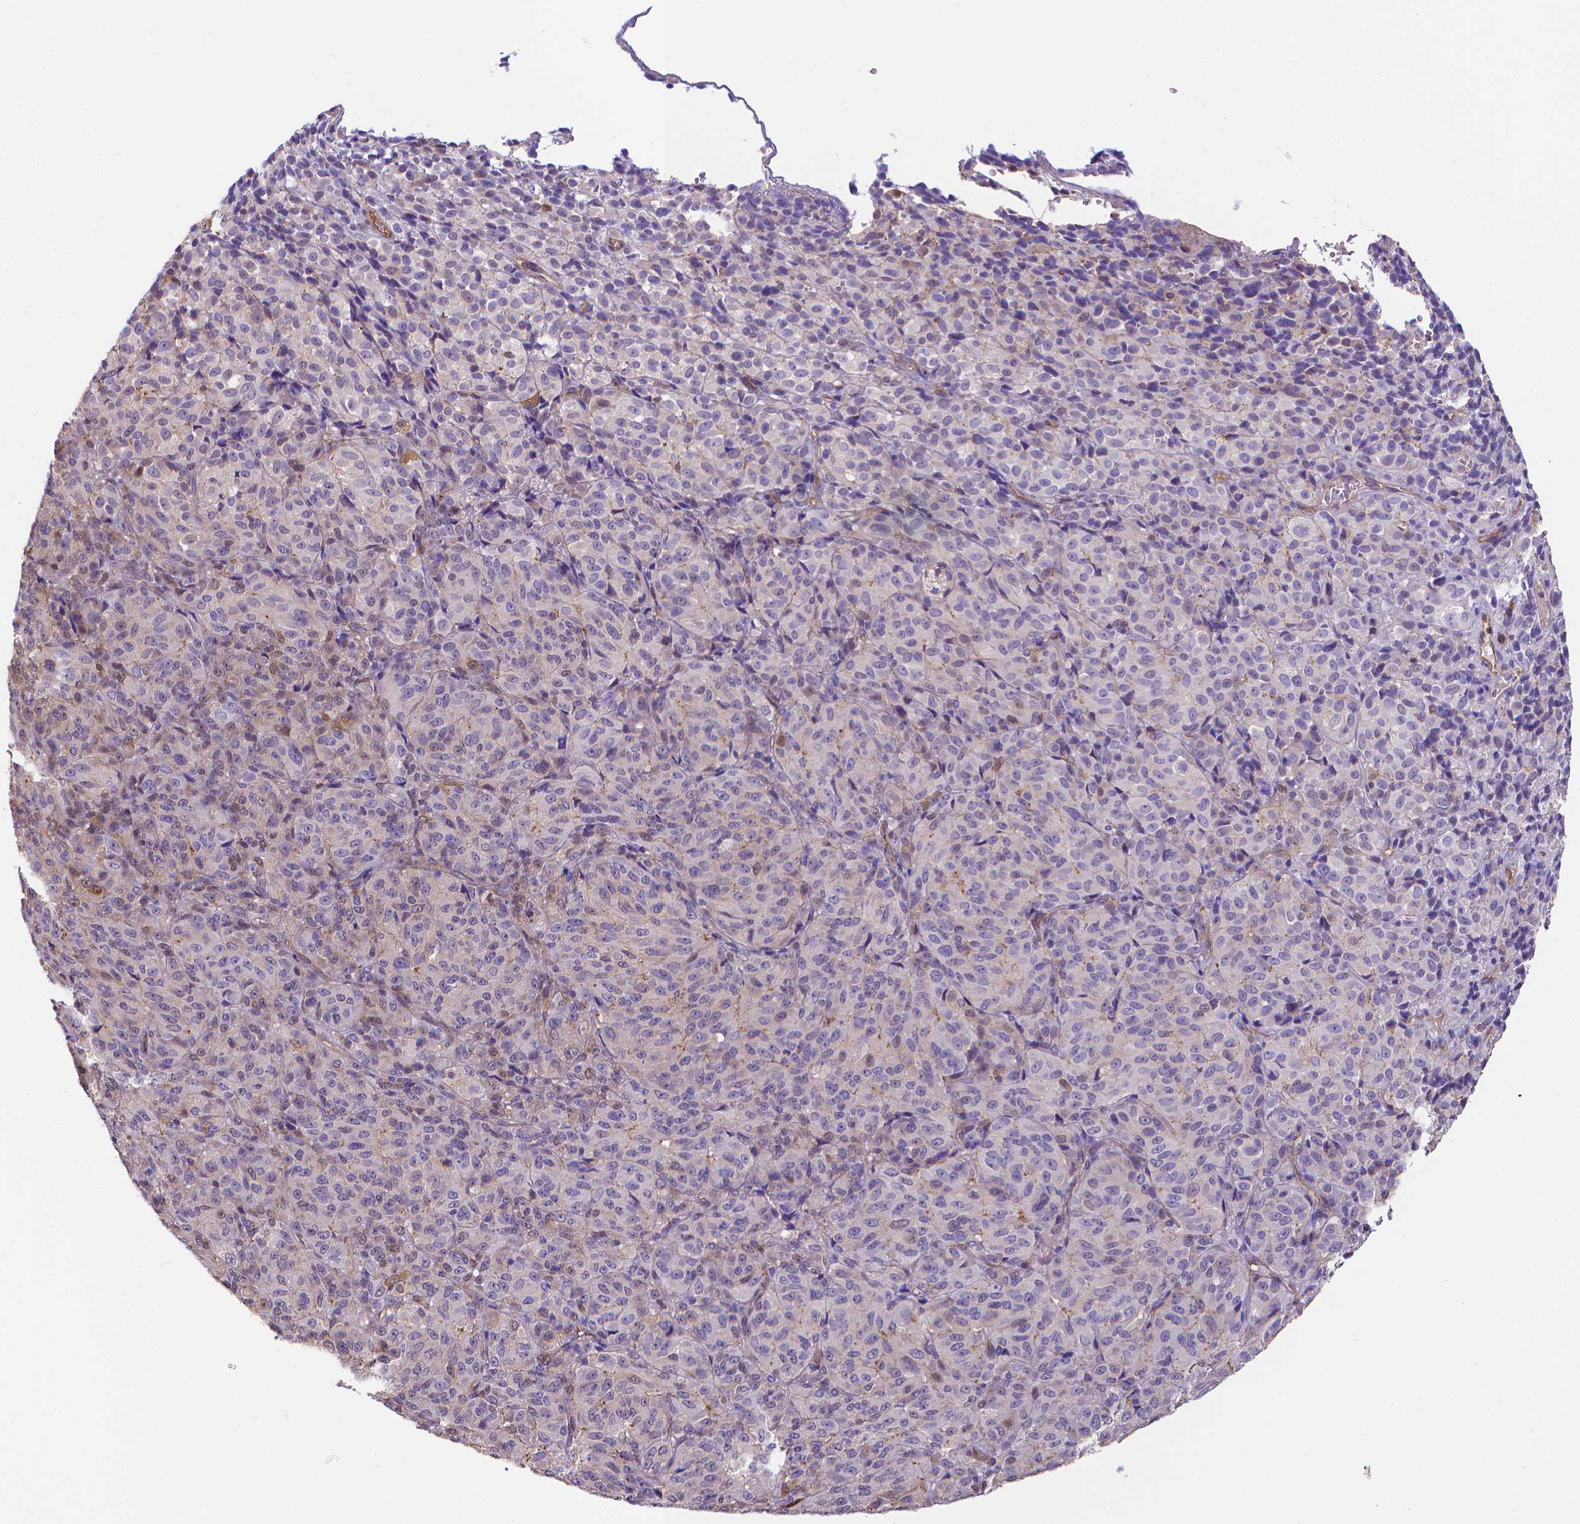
{"staining": {"intensity": "negative", "quantity": "none", "location": "none"}, "tissue": "melanoma", "cell_type": "Tumor cells", "image_type": "cancer", "snomed": [{"axis": "morphology", "description": "Malignant melanoma, Metastatic site"}, {"axis": "topography", "description": "Brain"}], "caption": "The immunohistochemistry (IHC) image has no significant positivity in tumor cells of malignant melanoma (metastatic site) tissue.", "gene": "CLIC4", "patient": {"sex": "female", "age": 56}}